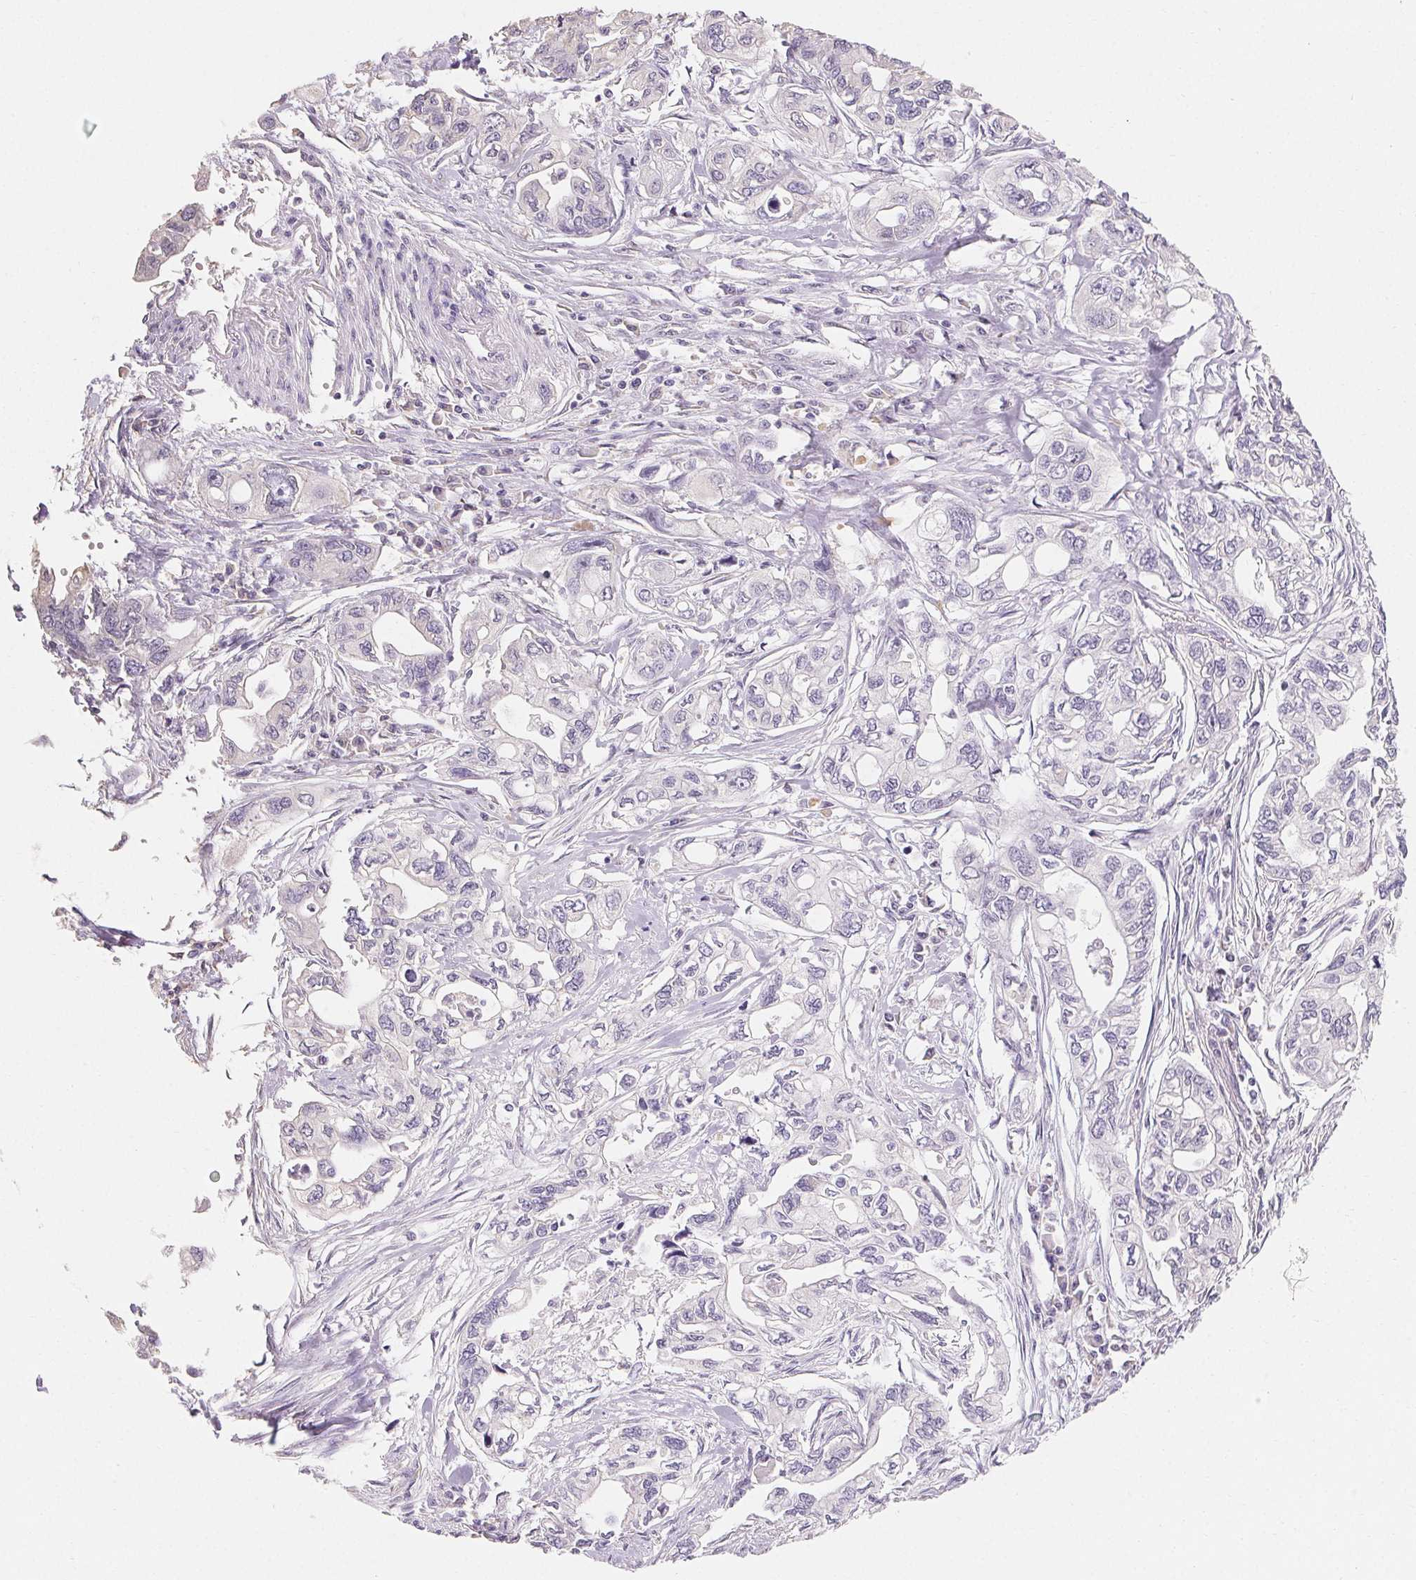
{"staining": {"intensity": "negative", "quantity": "none", "location": "none"}, "tissue": "pancreatic cancer", "cell_type": "Tumor cells", "image_type": "cancer", "snomed": [{"axis": "morphology", "description": "Adenocarcinoma, NOS"}, {"axis": "topography", "description": "Pancreas"}], "caption": "Tumor cells are negative for brown protein staining in adenocarcinoma (pancreatic).", "gene": "MAP7D2", "patient": {"sex": "male", "age": 68}}